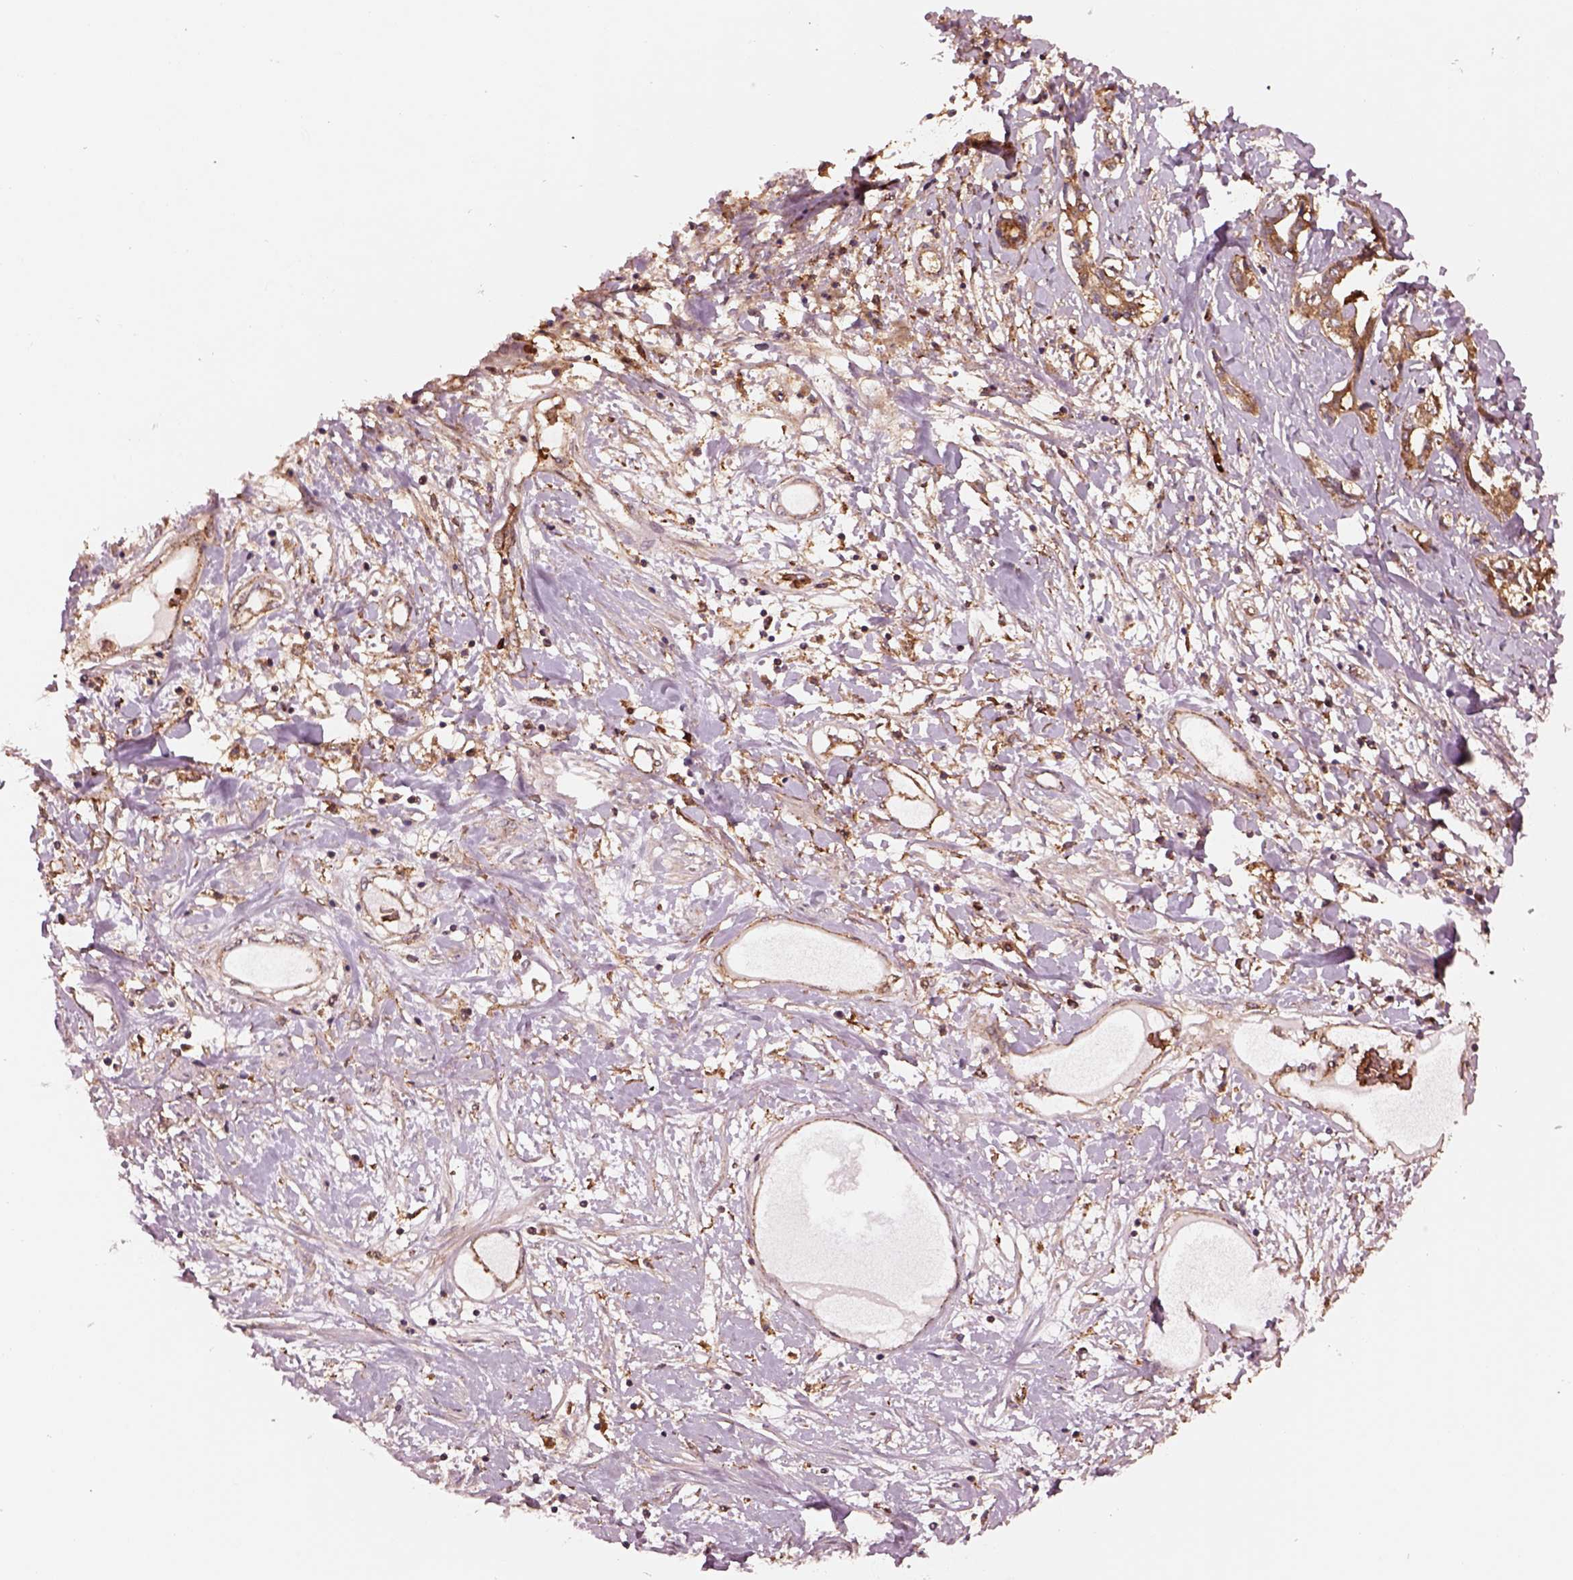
{"staining": {"intensity": "moderate", "quantity": ">75%", "location": "cytoplasmic/membranous"}, "tissue": "liver cancer", "cell_type": "Tumor cells", "image_type": "cancer", "snomed": [{"axis": "morphology", "description": "Cholangiocarcinoma"}, {"axis": "topography", "description": "Liver"}], "caption": "Immunohistochemical staining of human liver cancer (cholangiocarcinoma) displays medium levels of moderate cytoplasmic/membranous protein positivity in about >75% of tumor cells.", "gene": "WASHC2A", "patient": {"sex": "male", "age": 59}}